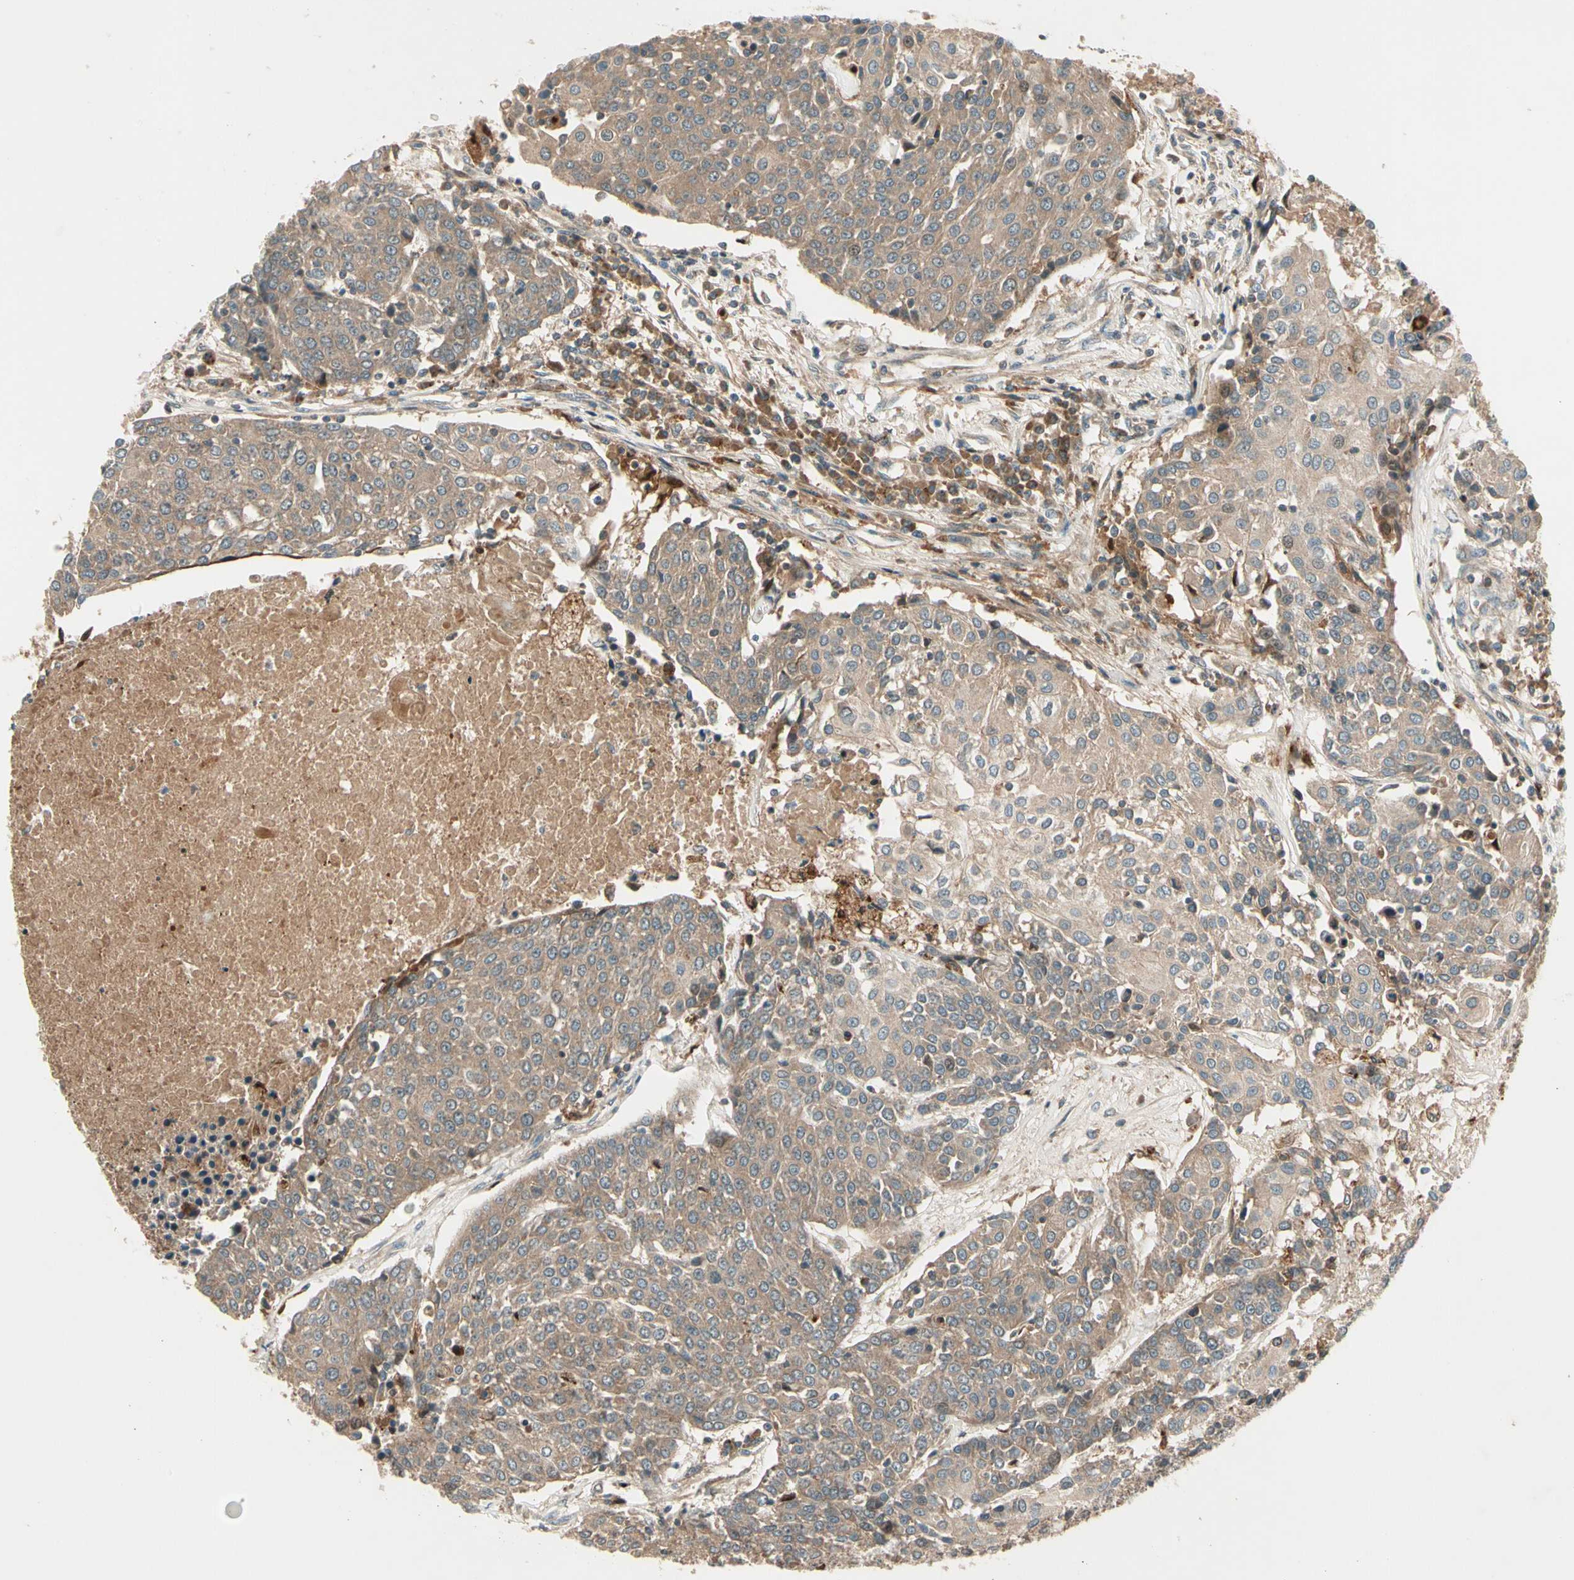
{"staining": {"intensity": "moderate", "quantity": ">75%", "location": "cytoplasmic/membranous"}, "tissue": "urothelial cancer", "cell_type": "Tumor cells", "image_type": "cancer", "snomed": [{"axis": "morphology", "description": "Urothelial carcinoma, High grade"}, {"axis": "topography", "description": "Urinary bladder"}], "caption": "Urothelial cancer was stained to show a protein in brown. There is medium levels of moderate cytoplasmic/membranous expression in about >75% of tumor cells.", "gene": "ACVR1C", "patient": {"sex": "female", "age": 85}}